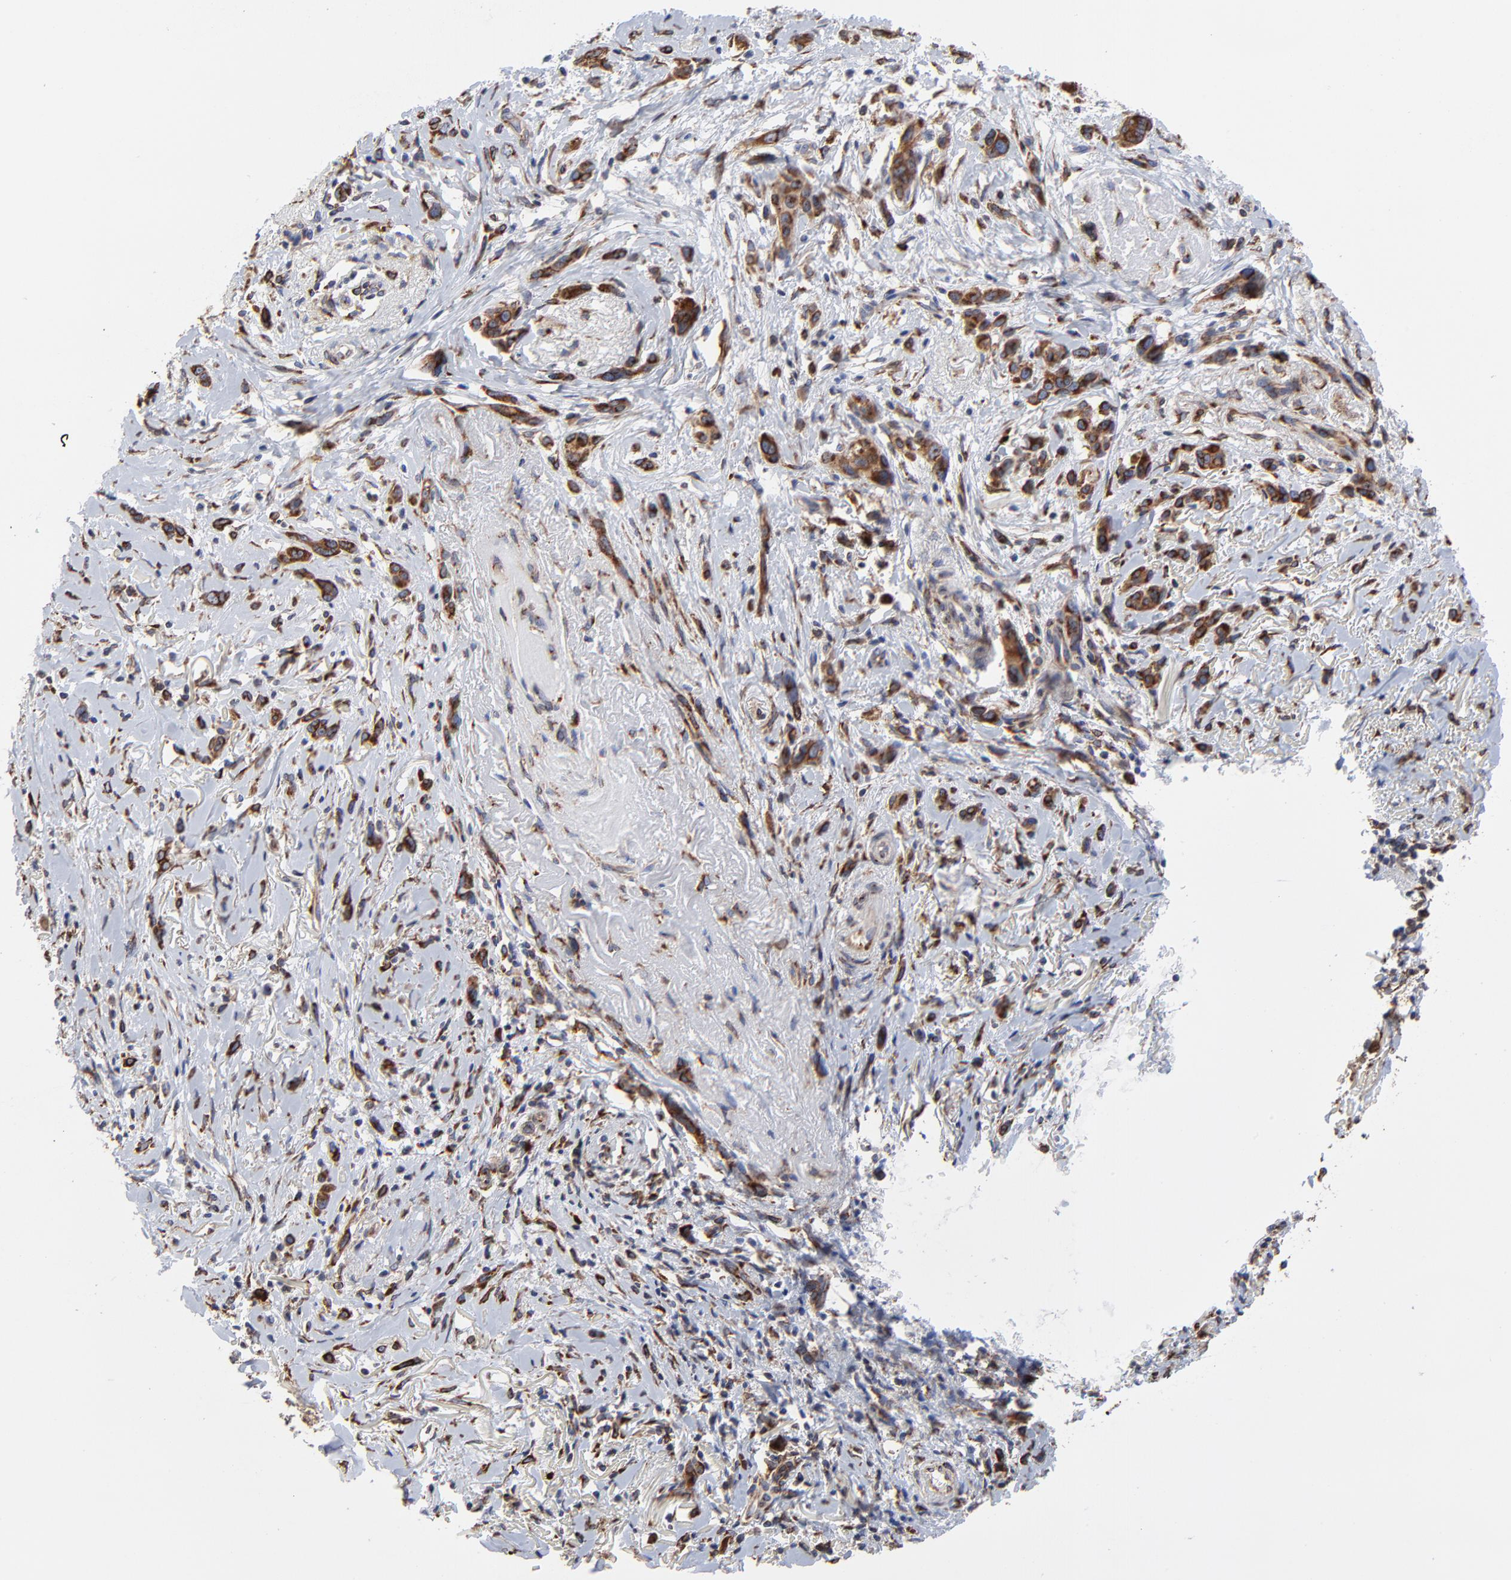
{"staining": {"intensity": "moderate", "quantity": ">75%", "location": "cytoplasmic/membranous"}, "tissue": "melanoma", "cell_type": "Tumor cells", "image_type": "cancer", "snomed": [{"axis": "morphology", "description": "Malignant melanoma, NOS"}, {"axis": "topography", "description": "Skin"}], "caption": "Immunohistochemistry micrograph of malignant melanoma stained for a protein (brown), which demonstrates medium levels of moderate cytoplasmic/membranous positivity in about >75% of tumor cells.", "gene": "LMAN1", "patient": {"sex": "male", "age": 91}}